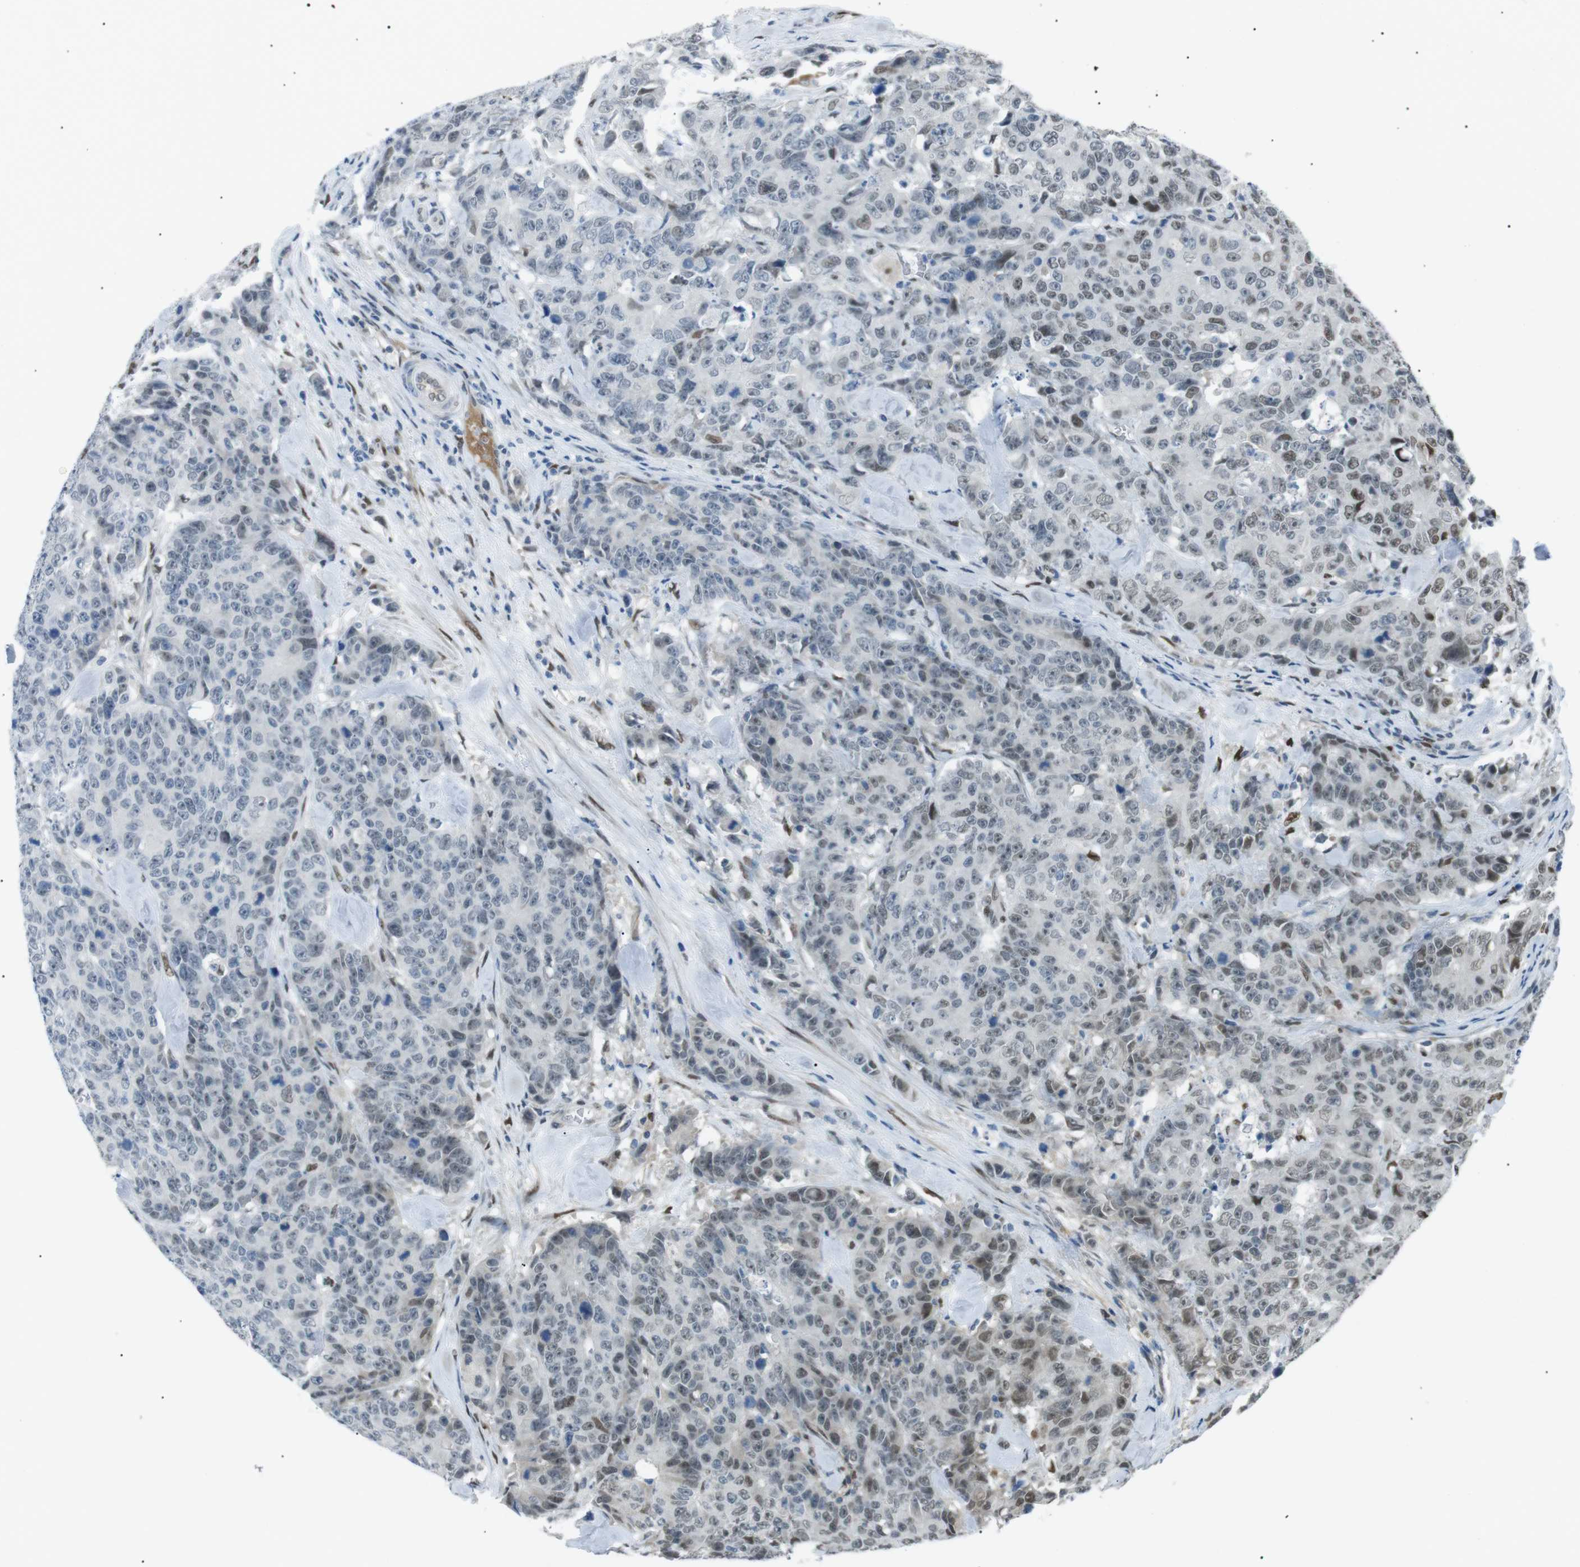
{"staining": {"intensity": "weak", "quantity": "<25%", "location": "nuclear"}, "tissue": "colorectal cancer", "cell_type": "Tumor cells", "image_type": "cancer", "snomed": [{"axis": "morphology", "description": "Adenocarcinoma, NOS"}, {"axis": "topography", "description": "Colon"}], "caption": "DAB (3,3'-diaminobenzidine) immunohistochemical staining of human colorectal adenocarcinoma reveals no significant expression in tumor cells.", "gene": "SRPK2", "patient": {"sex": "female", "age": 86}}